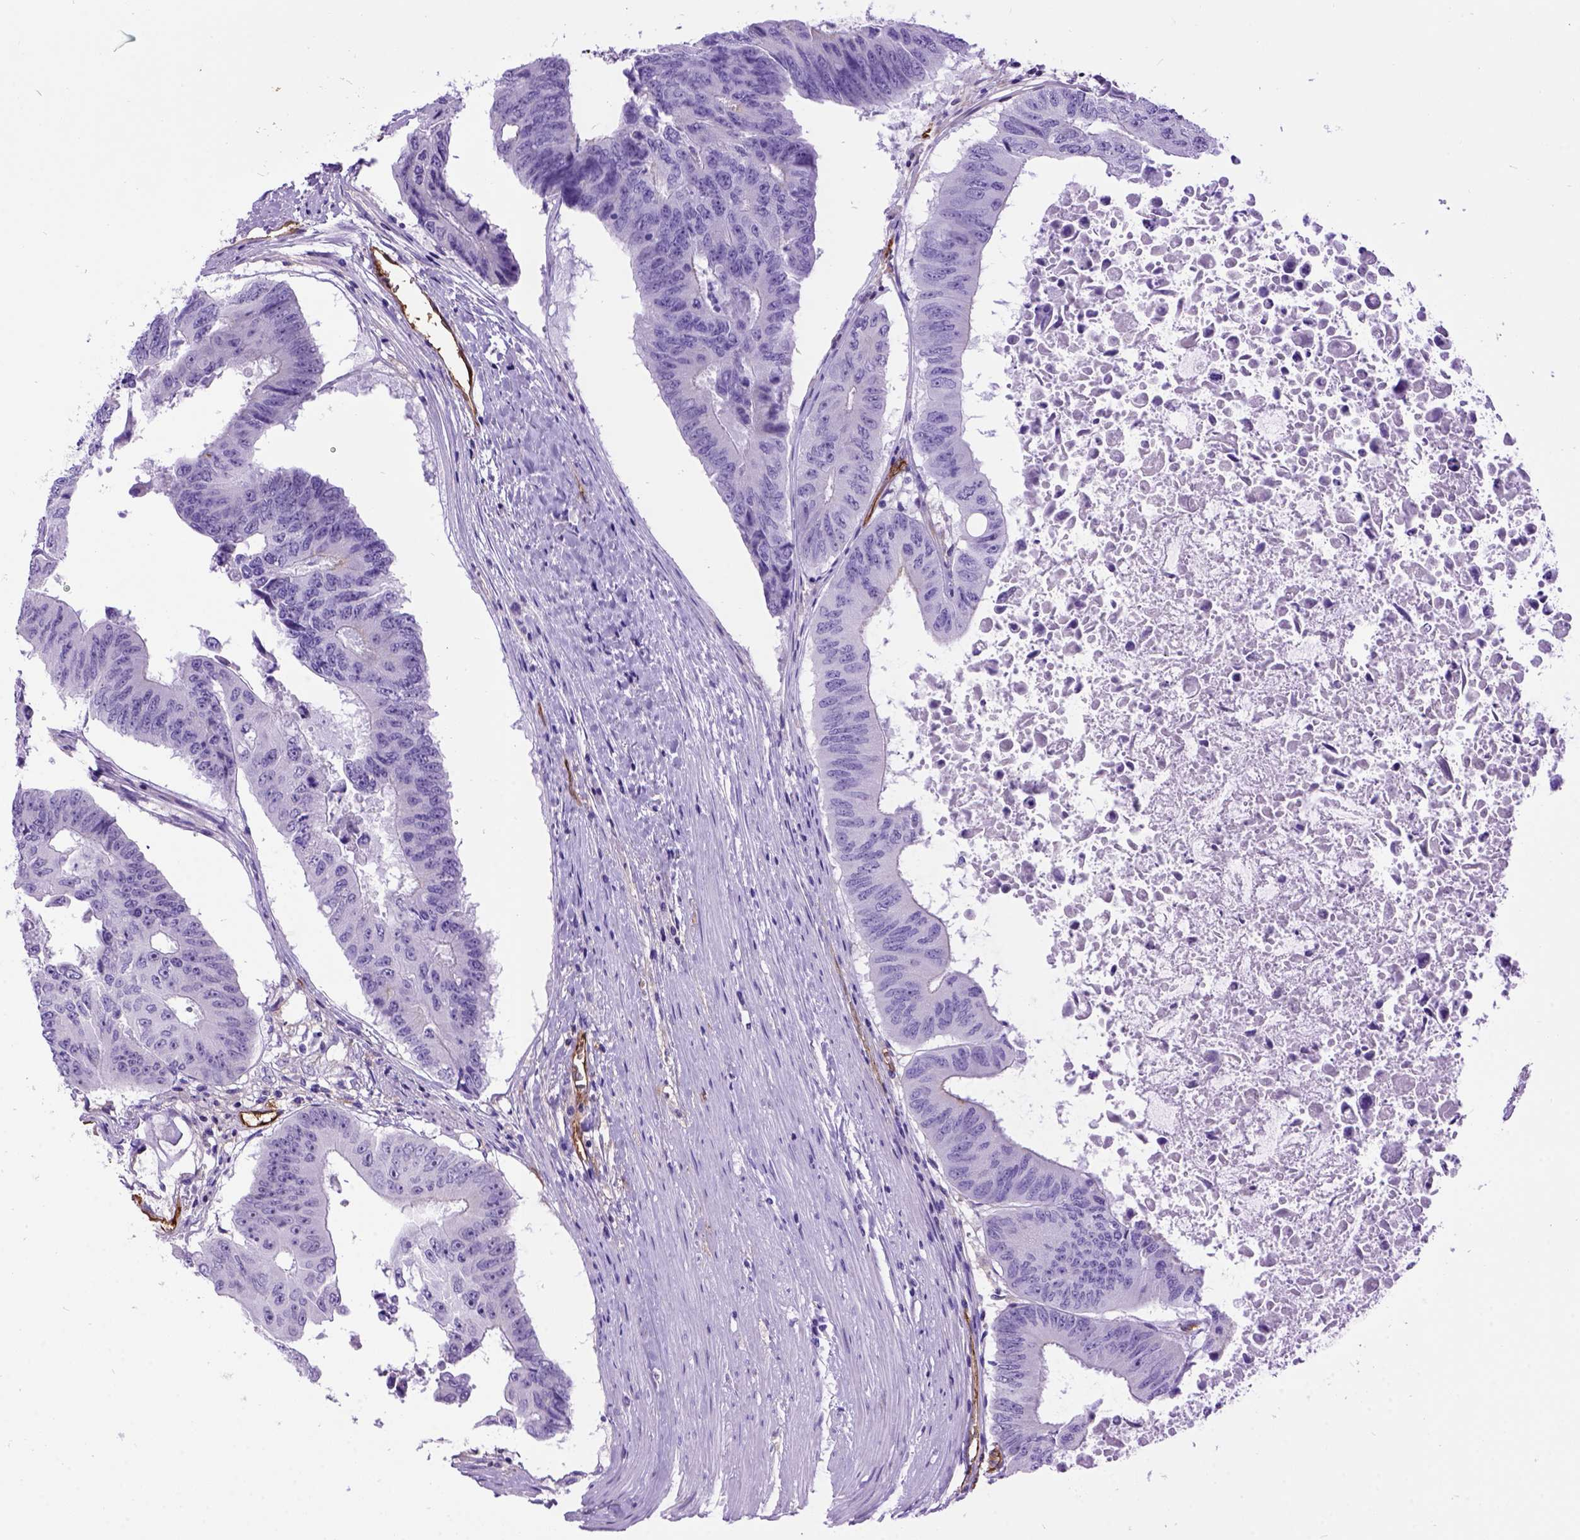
{"staining": {"intensity": "negative", "quantity": "none", "location": "none"}, "tissue": "colorectal cancer", "cell_type": "Tumor cells", "image_type": "cancer", "snomed": [{"axis": "morphology", "description": "Adenocarcinoma, NOS"}, {"axis": "topography", "description": "Rectum"}], "caption": "This is an IHC histopathology image of colorectal adenocarcinoma. There is no expression in tumor cells.", "gene": "ENG", "patient": {"sex": "male", "age": 59}}